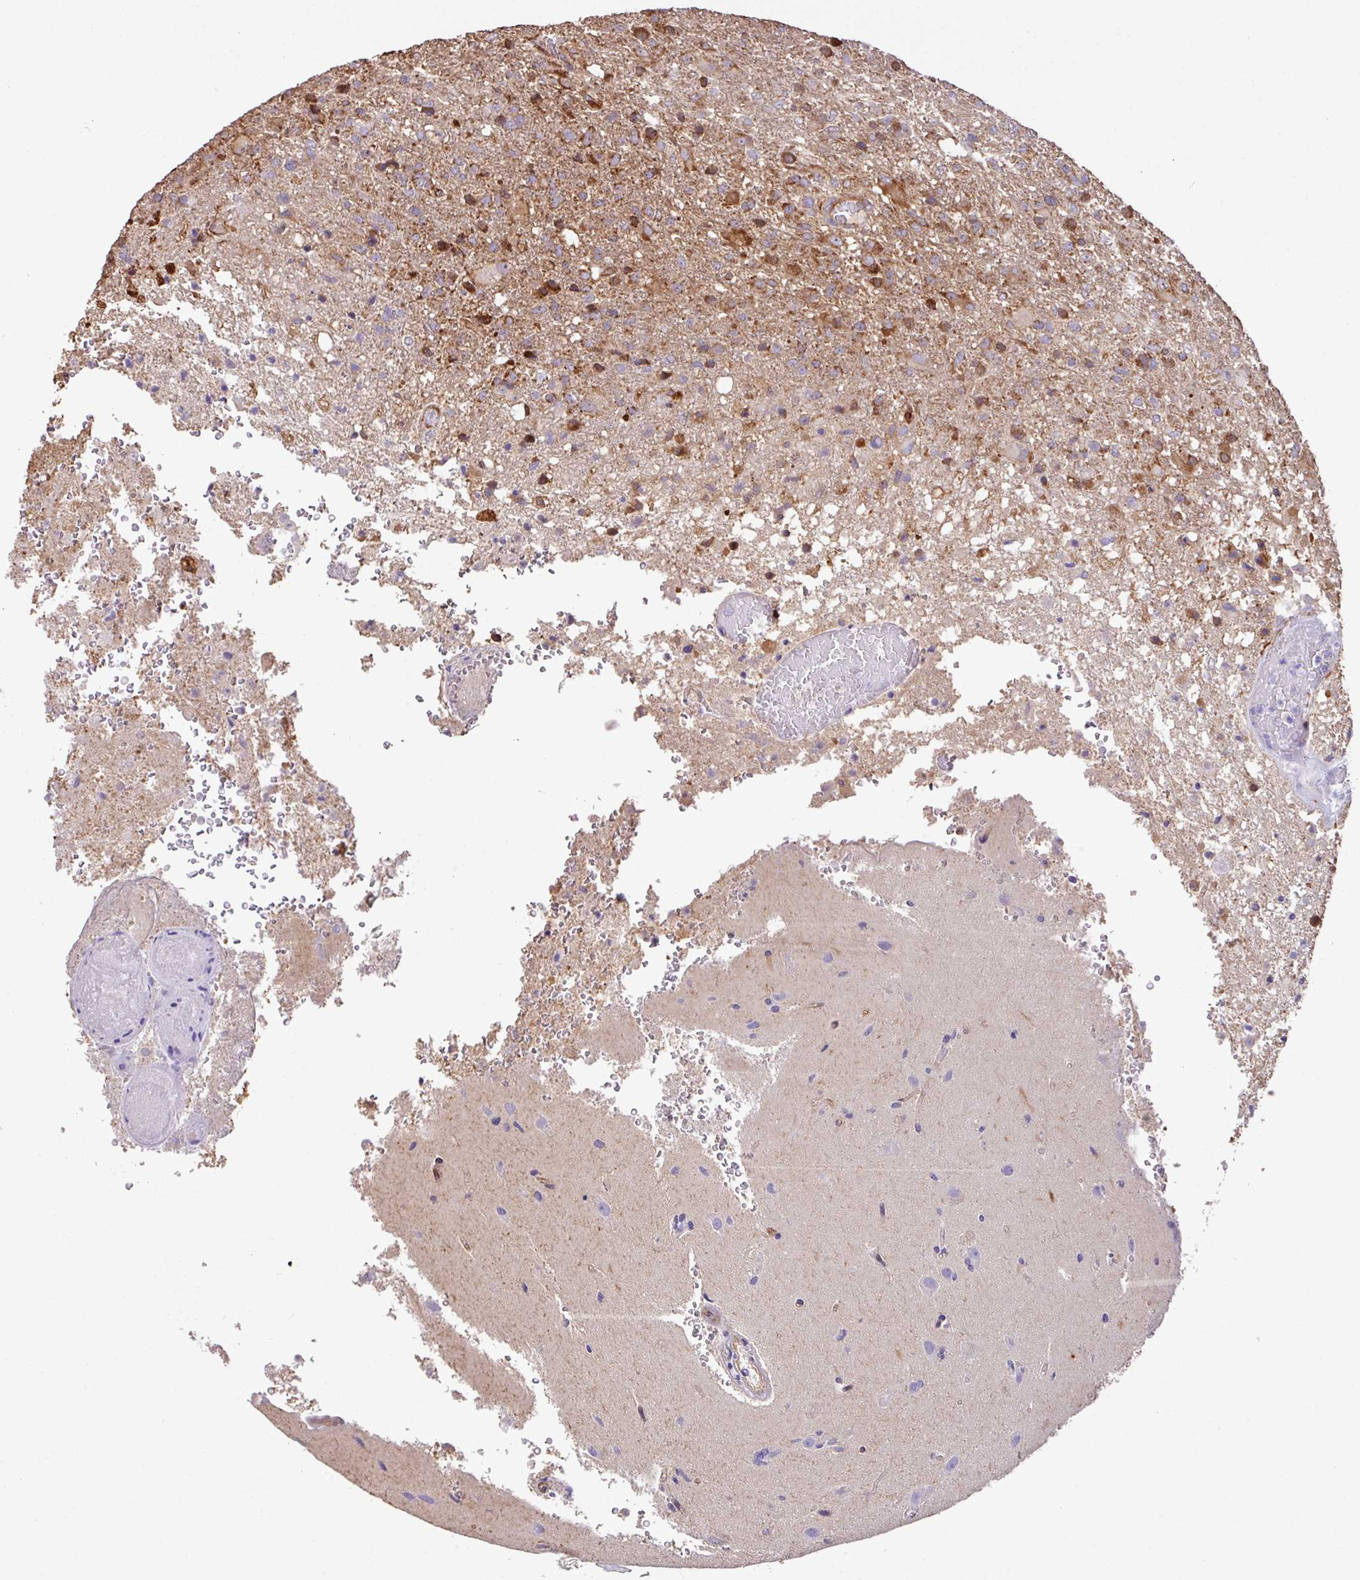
{"staining": {"intensity": "moderate", "quantity": "25%-75%", "location": "cytoplasmic/membranous"}, "tissue": "glioma", "cell_type": "Tumor cells", "image_type": "cancer", "snomed": [{"axis": "morphology", "description": "Glioma, malignant, High grade"}, {"axis": "topography", "description": "Brain"}], "caption": "A photomicrograph showing moderate cytoplasmic/membranous positivity in approximately 25%-75% of tumor cells in malignant high-grade glioma, as visualized by brown immunohistochemical staining.", "gene": "LRRC53", "patient": {"sex": "female", "age": 74}}